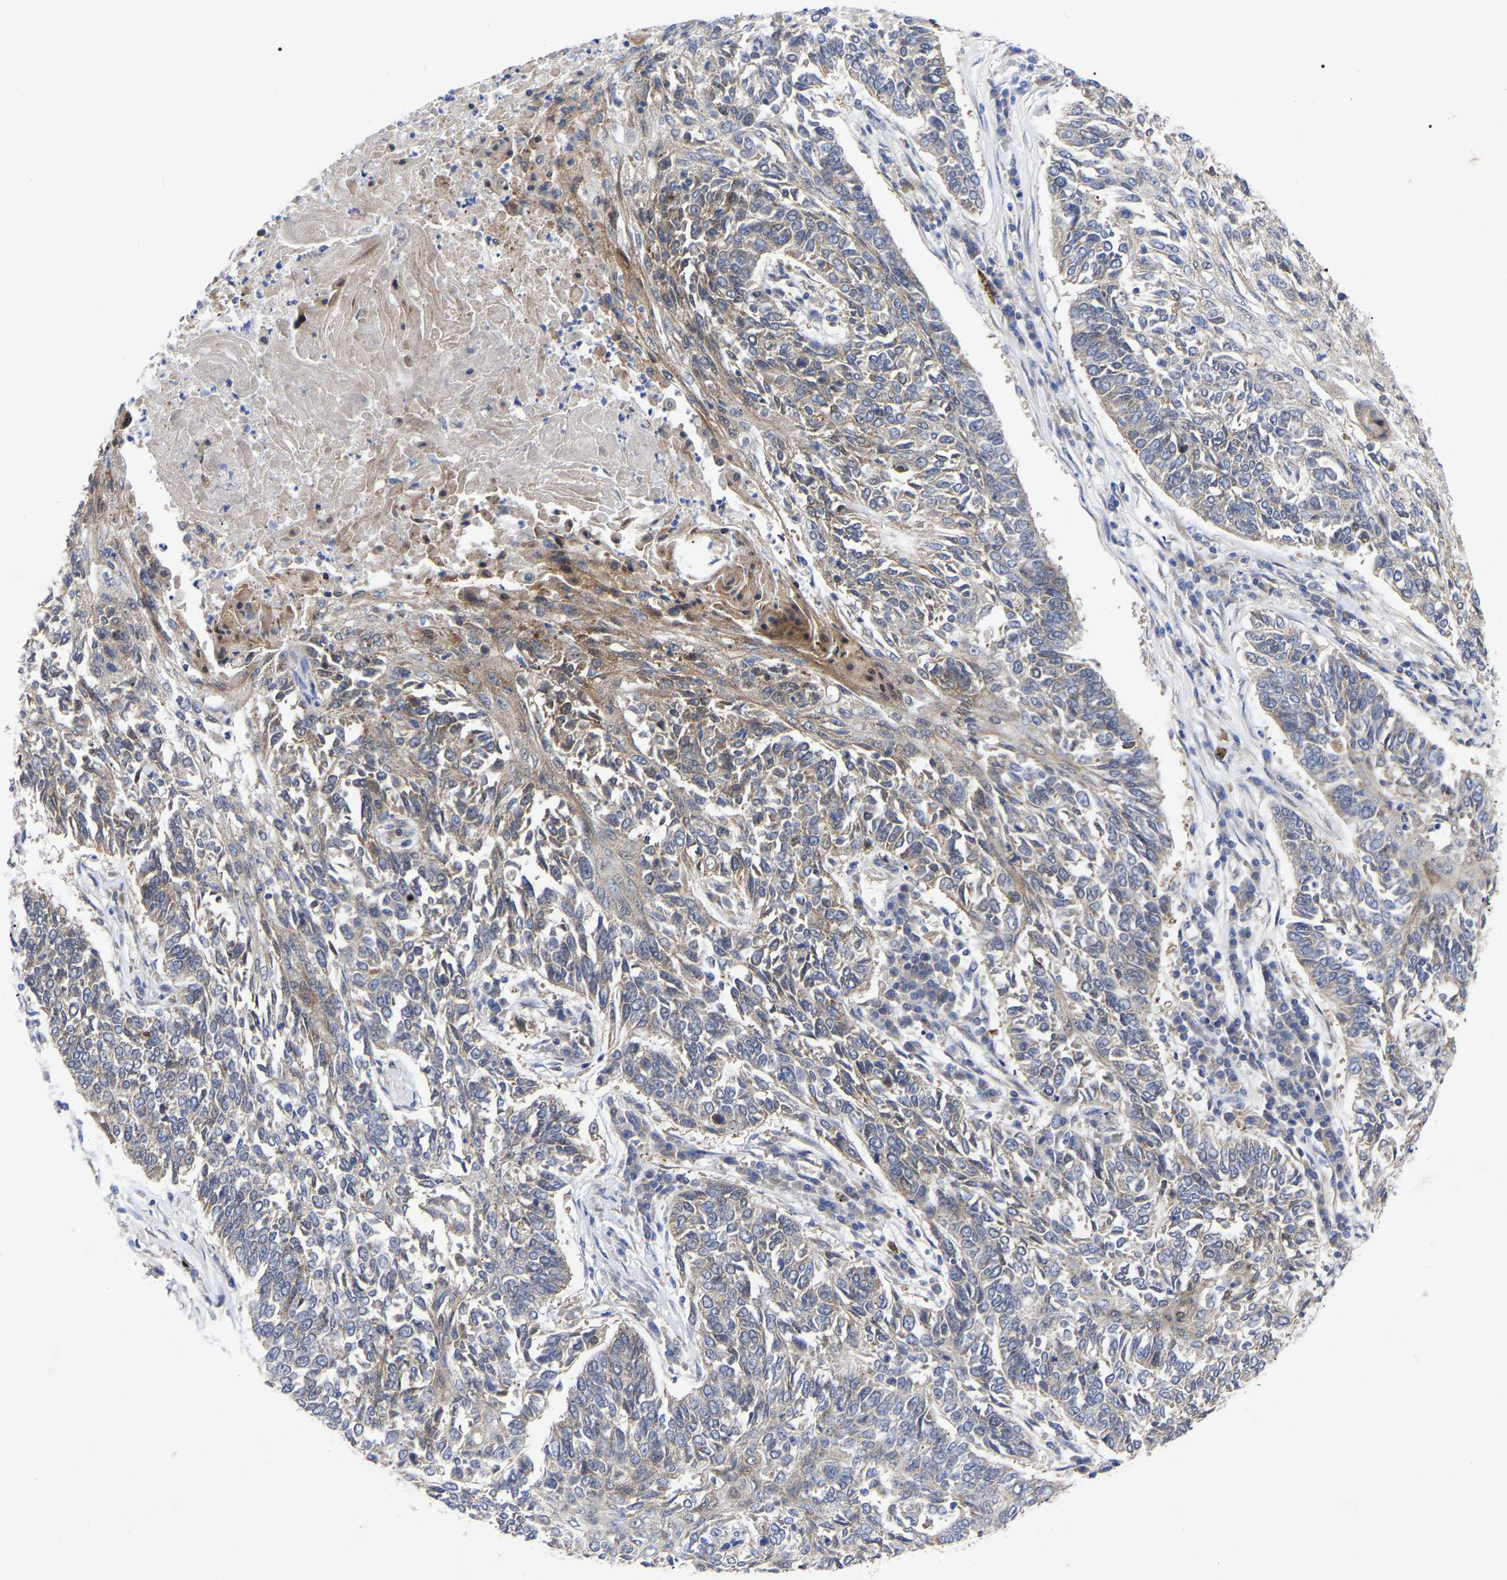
{"staining": {"intensity": "weak", "quantity": "<25%", "location": "cytoplasmic/membranous"}, "tissue": "lung cancer", "cell_type": "Tumor cells", "image_type": "cancer", "snomed": [{"axis": "morphology", "description": "Normal tissue, NOS"}, {"axis": "morphology", "description": "Squamous cell carcinoma, NOS"}, {"axis": "topography", "description": "Cartilage tissue"}, {"axis": "topography", "description": "Bronchus"}, {"axis": "topography", "description": "Lung"}], "caption": "This is an immunohistochemistry (IHC) photomicrograph of human lung squamous cell carcinoma. There is no staining in tumor cells.", "gene": "TCP1", "patient": {"sex": "female", "age": 49}}